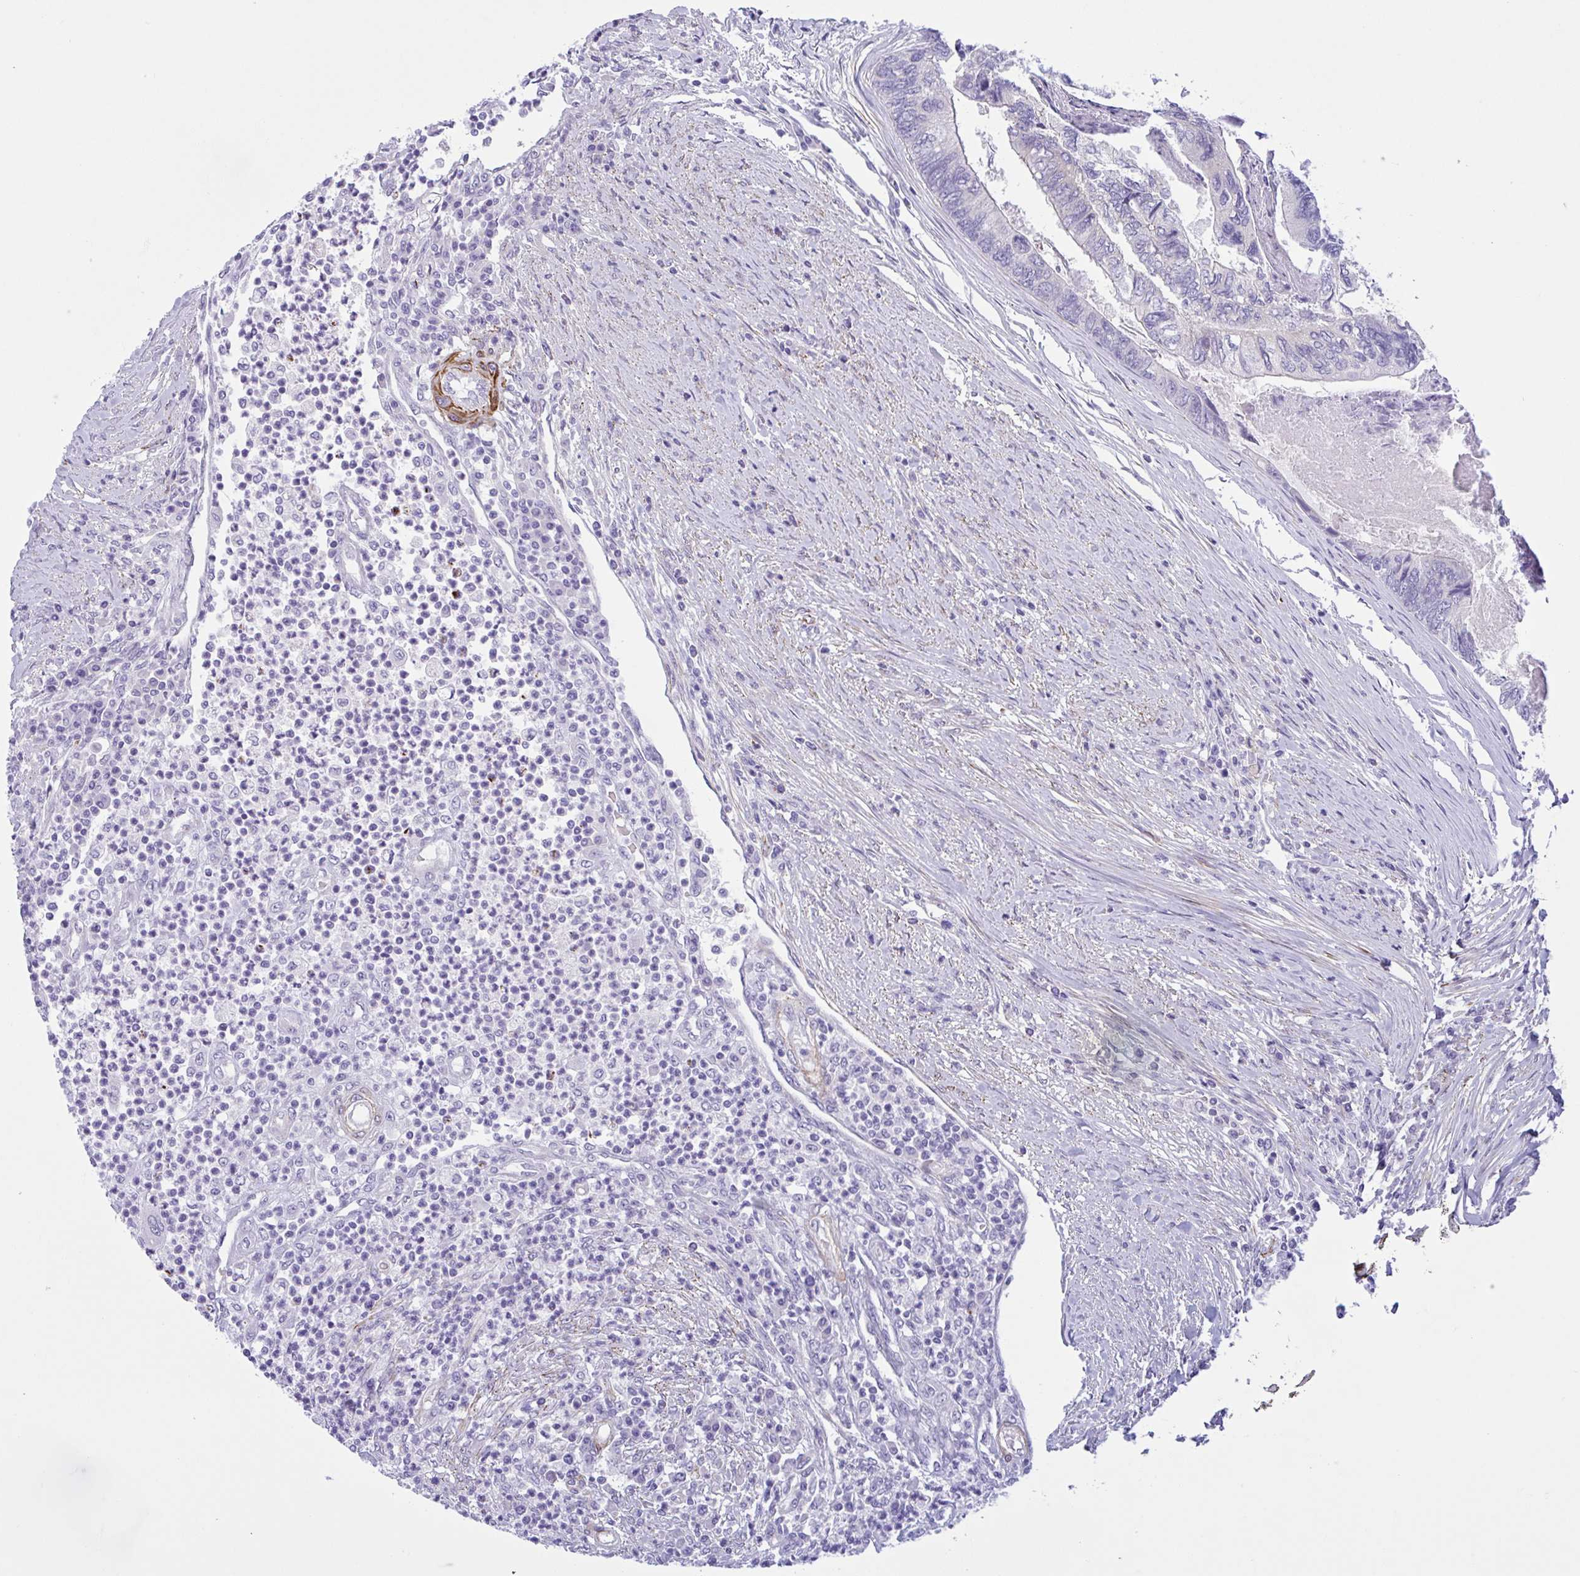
{"staining": {"intensity": "negative", "quantity": "none", "location": "none"}, "tissue": "colorectal cancer", "cell_type": "Tumor cells", "image_type": "cancer", "snomed": [{"axis": "morphology", "description": "Adenocarcinoma, NOS"}, {"axis": "topography", "description": "Colon"}], "caption": "An immunohistochemistry micrograph of colorectal adenocarcinoma is shown. There is no staining in tumor cells of colorectal adenocarcinoma. Brightfield microscopy of IHC stained with DAB (brown) and hematoxylin (blue), captured at high magnification.", "gene": "AHCYL2", "patient": {"sex": "female", "age": 67}}